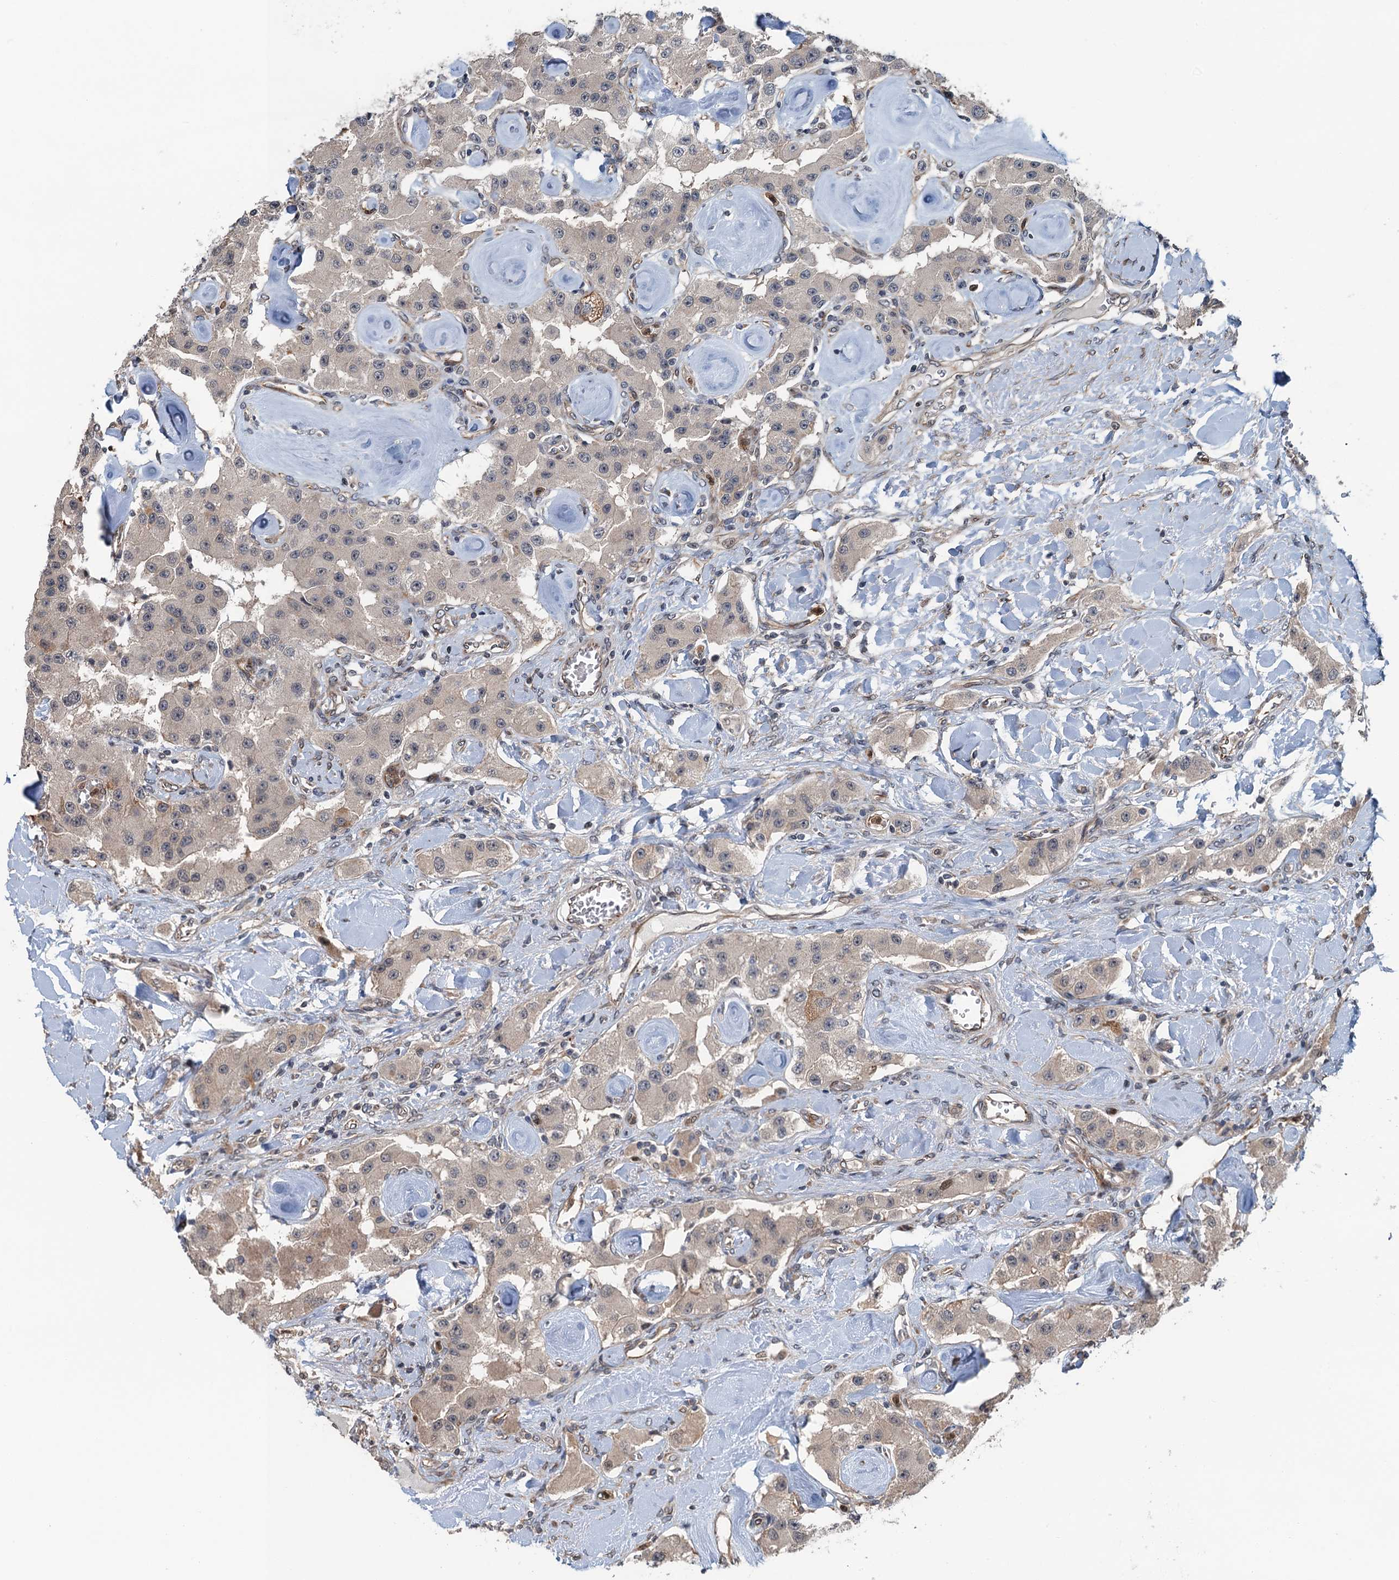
{"staining": {"intensity": "negative", "quantity": "none", "location": "none"}, "tissue": "carcinoid", "cell_type": "Tumor cells", "image_type": "cancer", "snomed": [{"axis": "morphology", "description": "Carcinoid, malignant, NOS"}, {"axis": "topography", "description": "Pancreas"}], "caption": "Histopathology image shows no protein staining in tumor cells of carcinoid (malignant) tissue.", "gene": "WHAMM", "patient": {"sex": "male", "age": 41}}